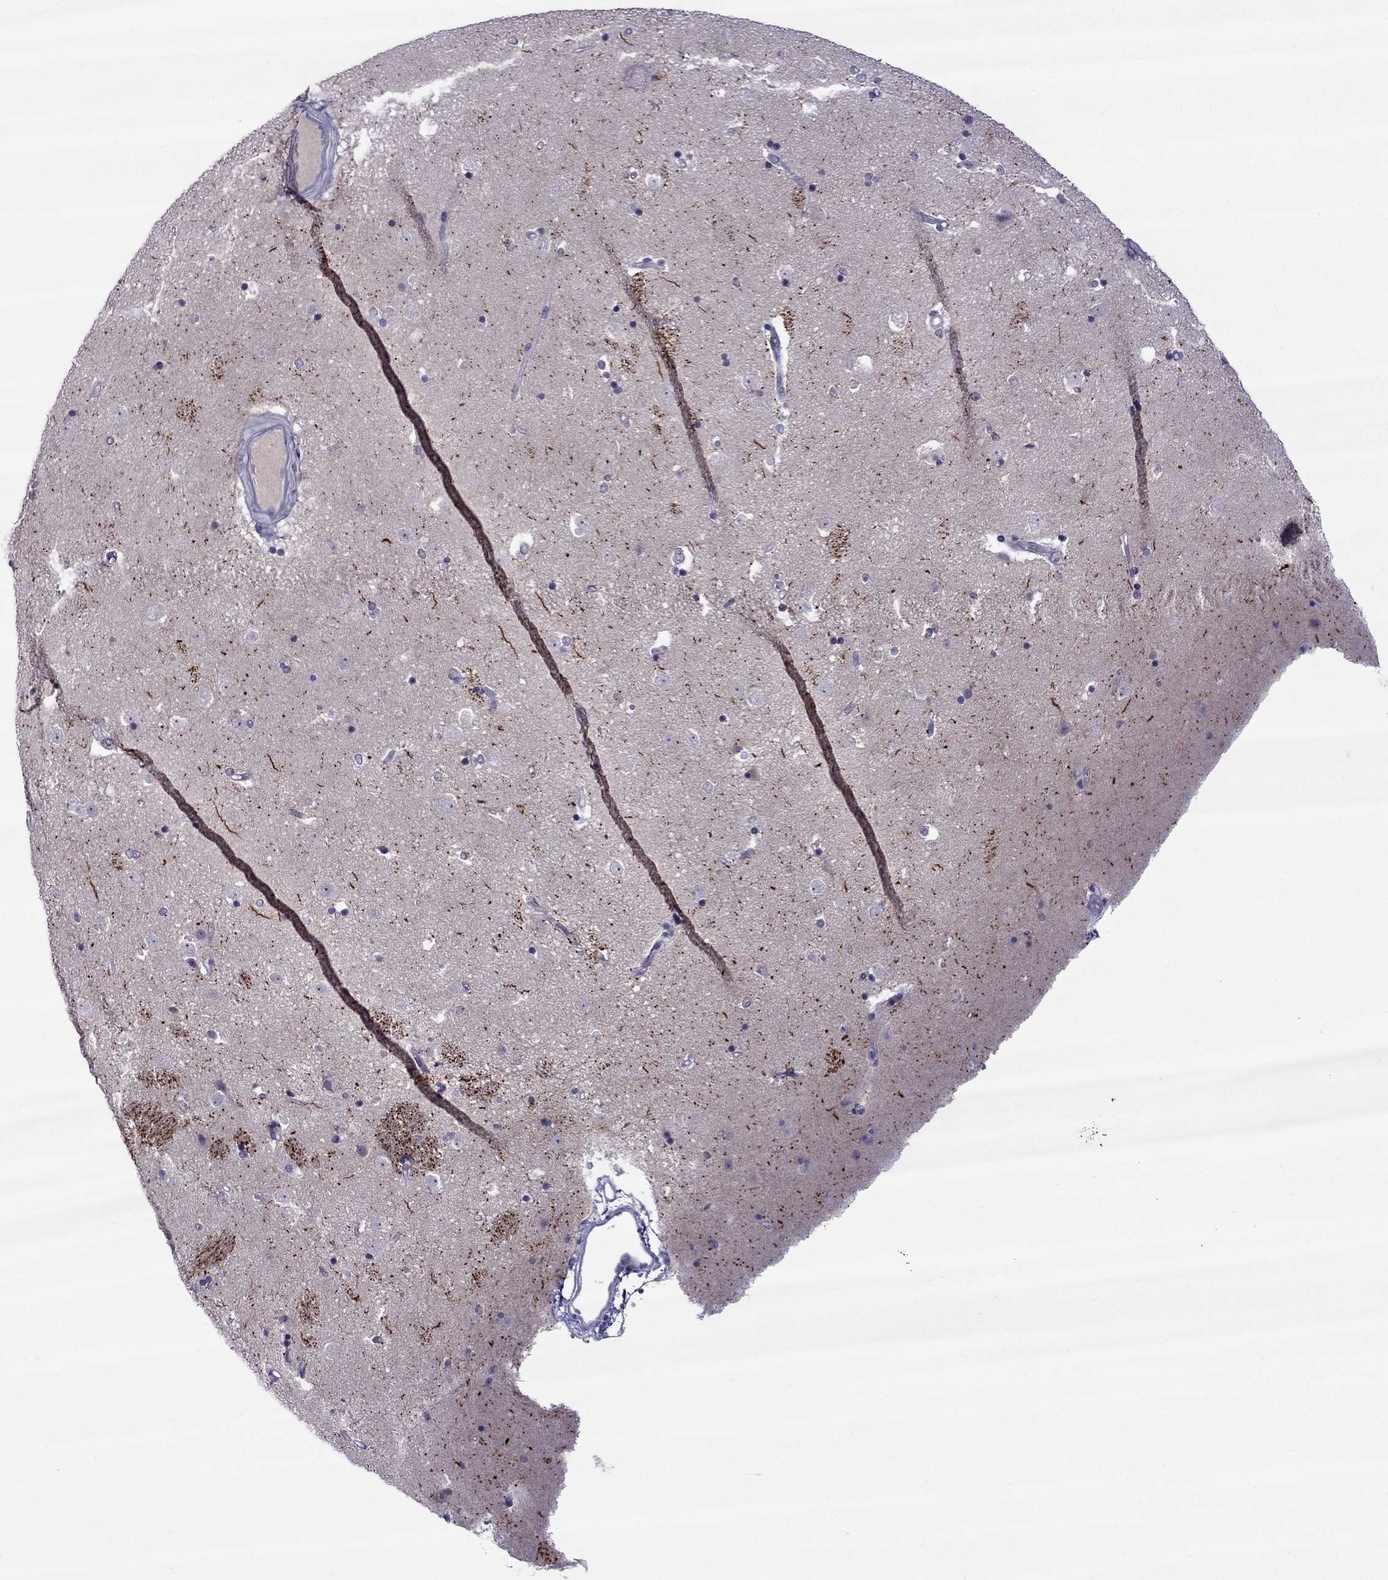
{"staining": {"intensity": "negative", "quantity": "none", "location": "none"}, "tissue": "caudate", "cell_type": "Glial cells", "image_type": "normal", "snomed": [{"axis": "morphology", "description": "Normal tissue, NOS"}, {"axis": "topography", "description": "Lateral ventricle wall"}], "caption": "This is an immunohistochemistry micrograph of benign human caudate. There is no positivity in glial cells.", "gene": "SPTBN4", "patient": {"sex": "male", "age": 51}}